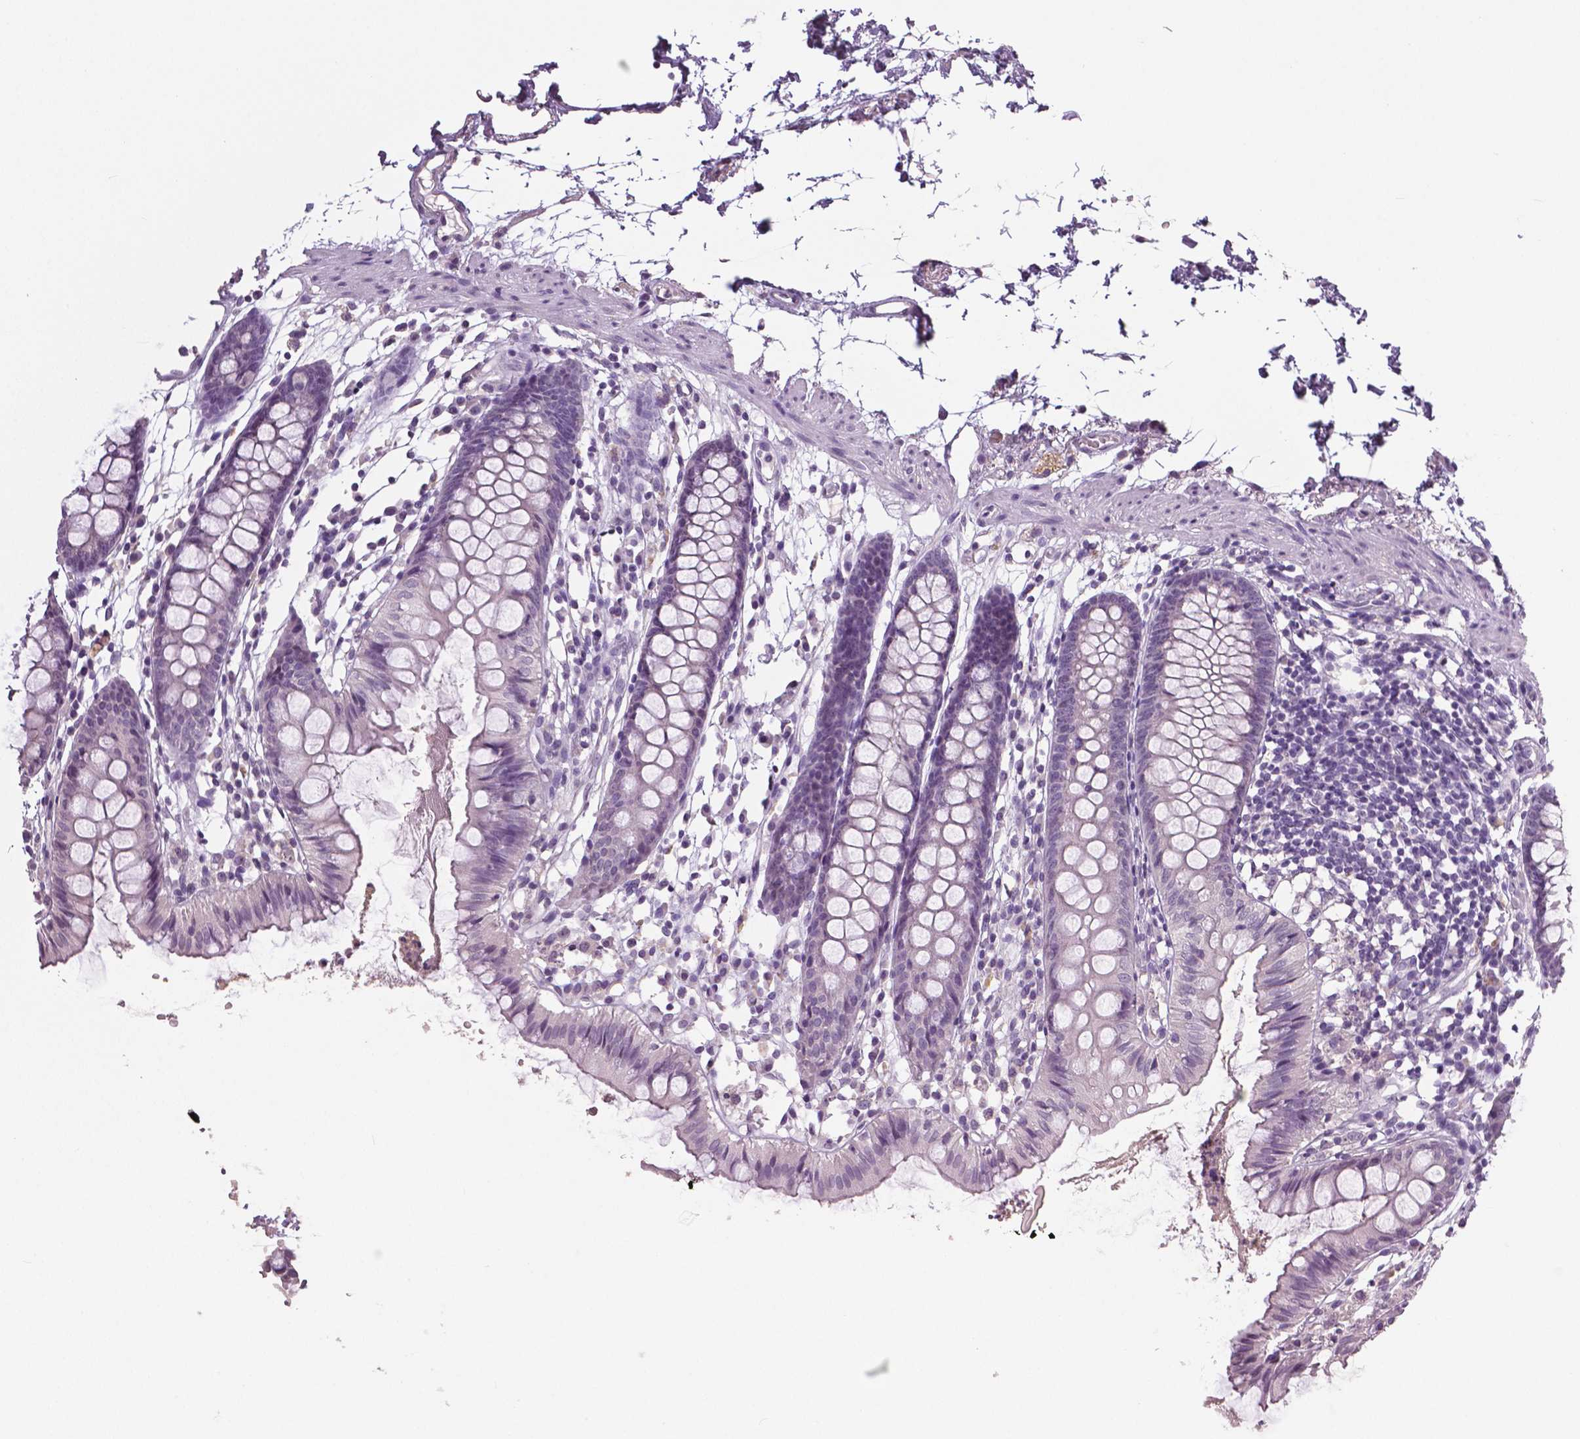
{"staining": {"intensity": "negative", "quantity": "none", "location": "none"}, "tissue": "colon", "cell_type": "Endothelial cells", "image_type": "normal", "snomed": [{"axis": "morphology", "description": "Normal tissue, NOS"}, {"axis": "topography", "description": "Colon"}], "caption": "IHC photomicrograph of unremarkable colon stained for a protein (brown), which displays no expression in endothelial cells.", "gene": "NECAB1", "patient": {"sex": "female", "age": 84}}